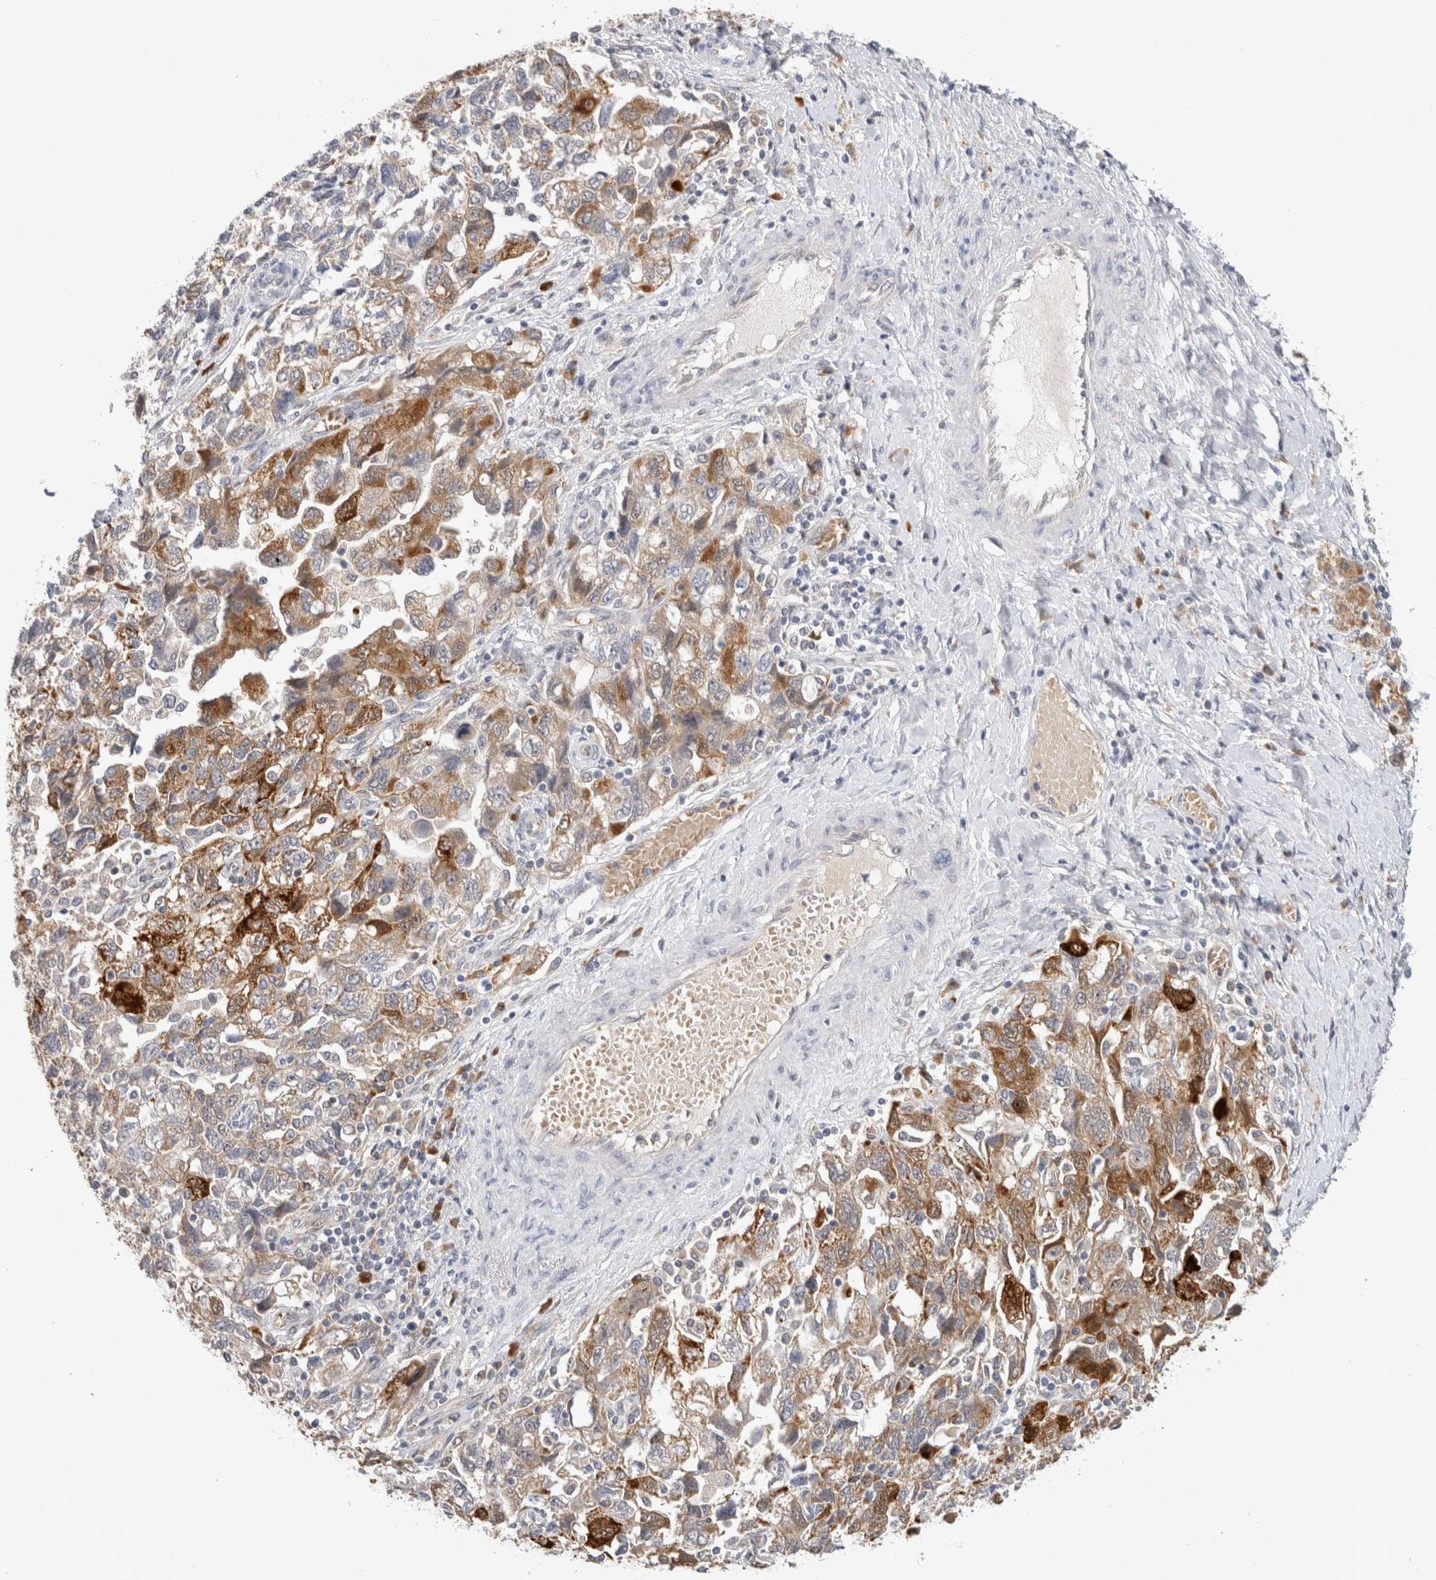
{"staining": {"intensity": "moderate", "quantity": ">75%", "location": "cytoplasmic/membranous"}, "tissue": "ovarian cancer", "cell_type": "Tumor cells", "image_type": "cancer", "snomed": [{"axis": "morphology", "description": "Carcinoma, NOS"}, {"axis": "morphology", "description": "Cystadenocarcinoma, serous, NOS"}, {"axis": "topography", "description": "Ovary"}], "caption": "DAB immunohistochemical staining of ovarian cancer reveals moderate cytoplasmic/membranous protein expression in about >75% of tumor cells.", "gene": "APOL2", "patient": {"sex": "female", "age": 69}}